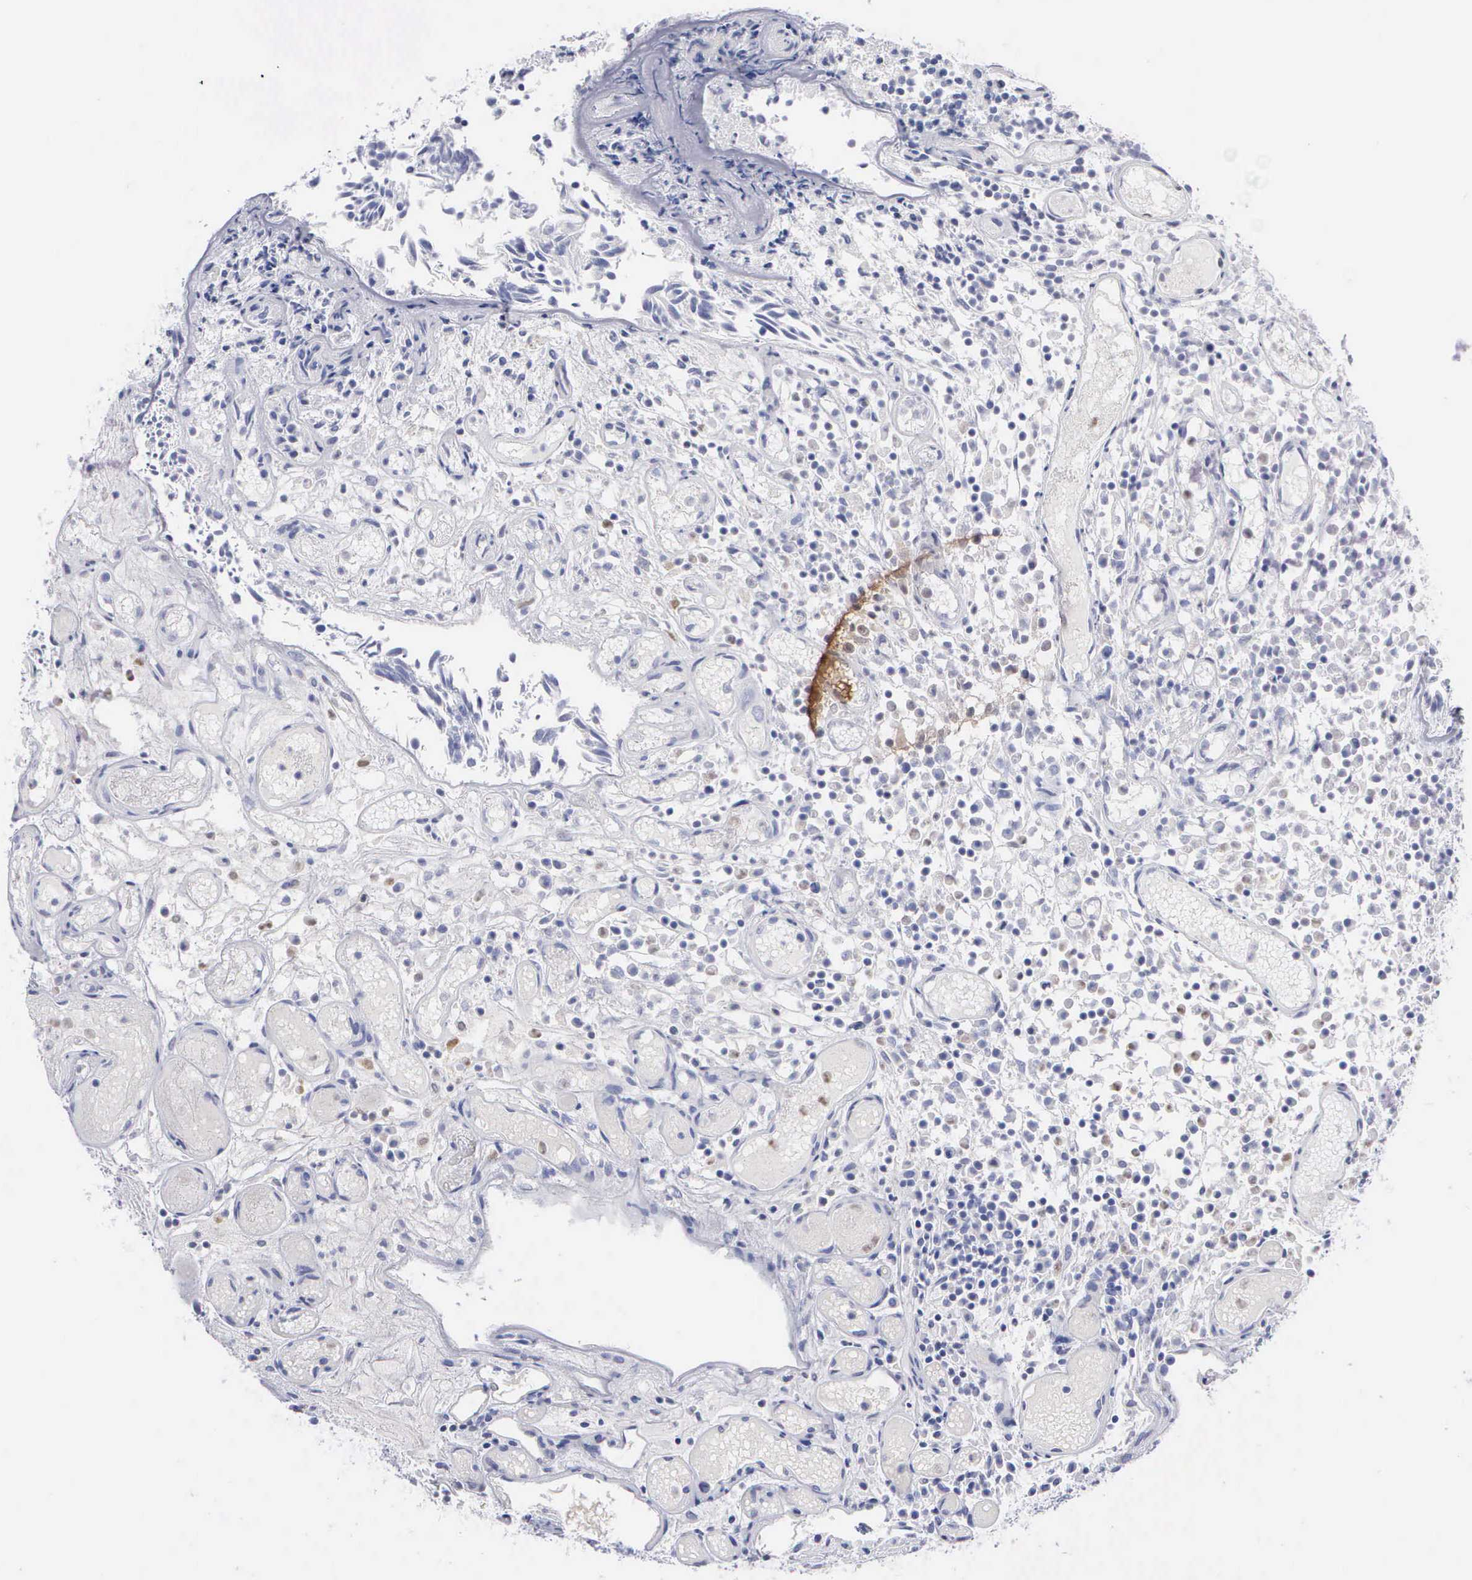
{"staining": {"intensity": "negative", "quantity": "none", "location": "none"}, "tissue": "urothelial cancer", "cell_type": "Tumor cells", "image_type": "cancer", "snomed": [{"axis": "morphology", "description": "Urothelial carcinoma, Low grade"}, {"axis": "topography", "description": "Urinary bladder"}], "caption": "Image shows no protein expression in tumor cells of urothelial cancer tissue. (Brightfield microscopy of DAB (3,3'-diaminobenzidine) IHC at high magnification).", "gene": "CYP19A1", "patient": {"sex": "male", "age": 85}}